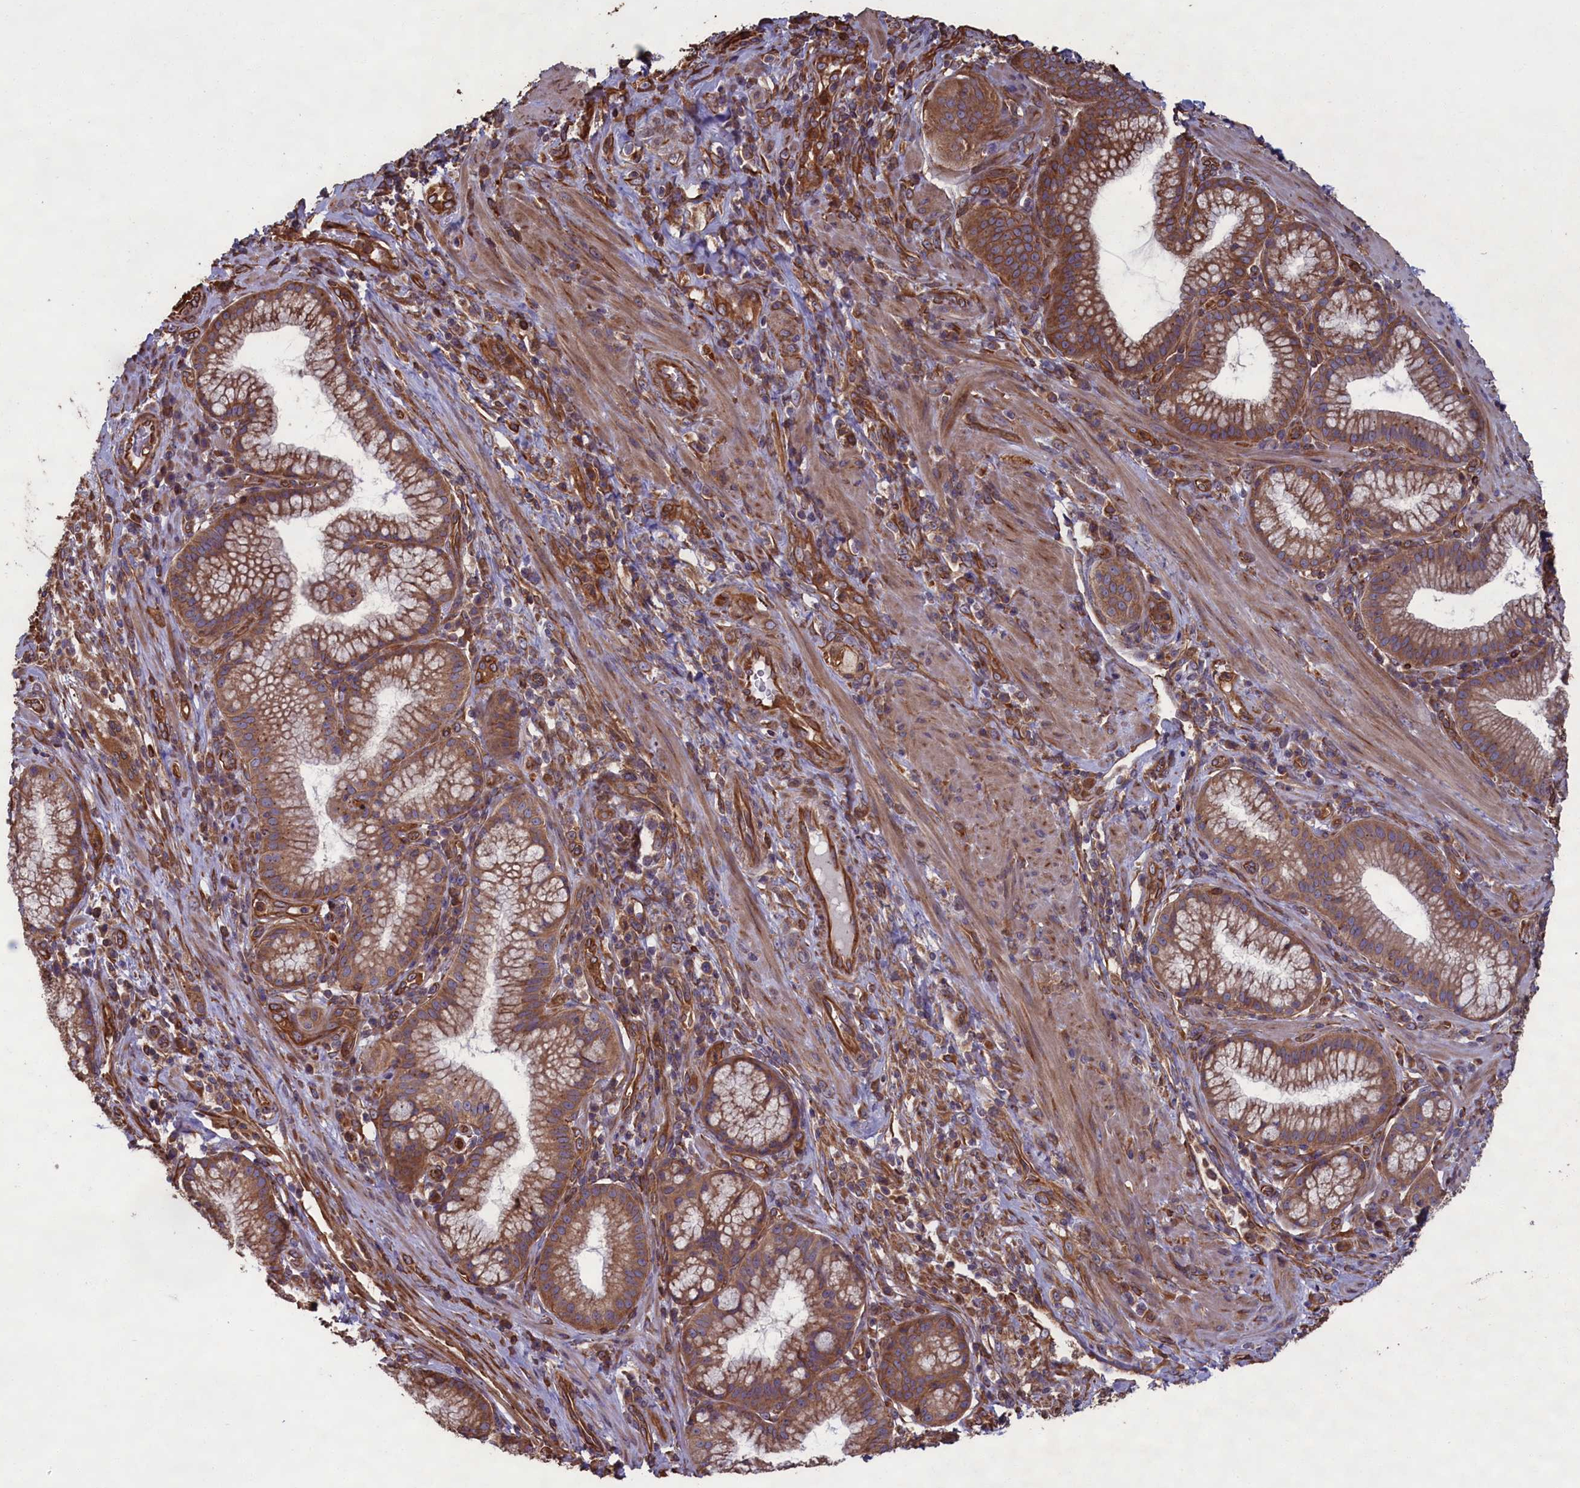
{"staining": {"intensity": "moderate", "quantity": ">75%", "location": "cytoplasmic/membranous"}, "tissue": "pancreatic cancer", "cell_type": "Tumor cells", "image_type": "cancer", "snomed": [{"axis": "morphology", "description": "Adenocarcinoma, NOS"}, {"axis": "topography", "description": "Pancreas"}], "caption": "High-magnification brightfield microscopy of adenocarcinoma (pancreatic) stained with DAB (3,3'-diaminobenzidine) (brown) and counterstained with hematoxylin (blue). tumor cells exhibit moderate cytoplasmic/membranous expression is appreciated in approximately>75% of cells.", "gene": "CCDC124", "patient": {"sex": "male", "age": 72}}